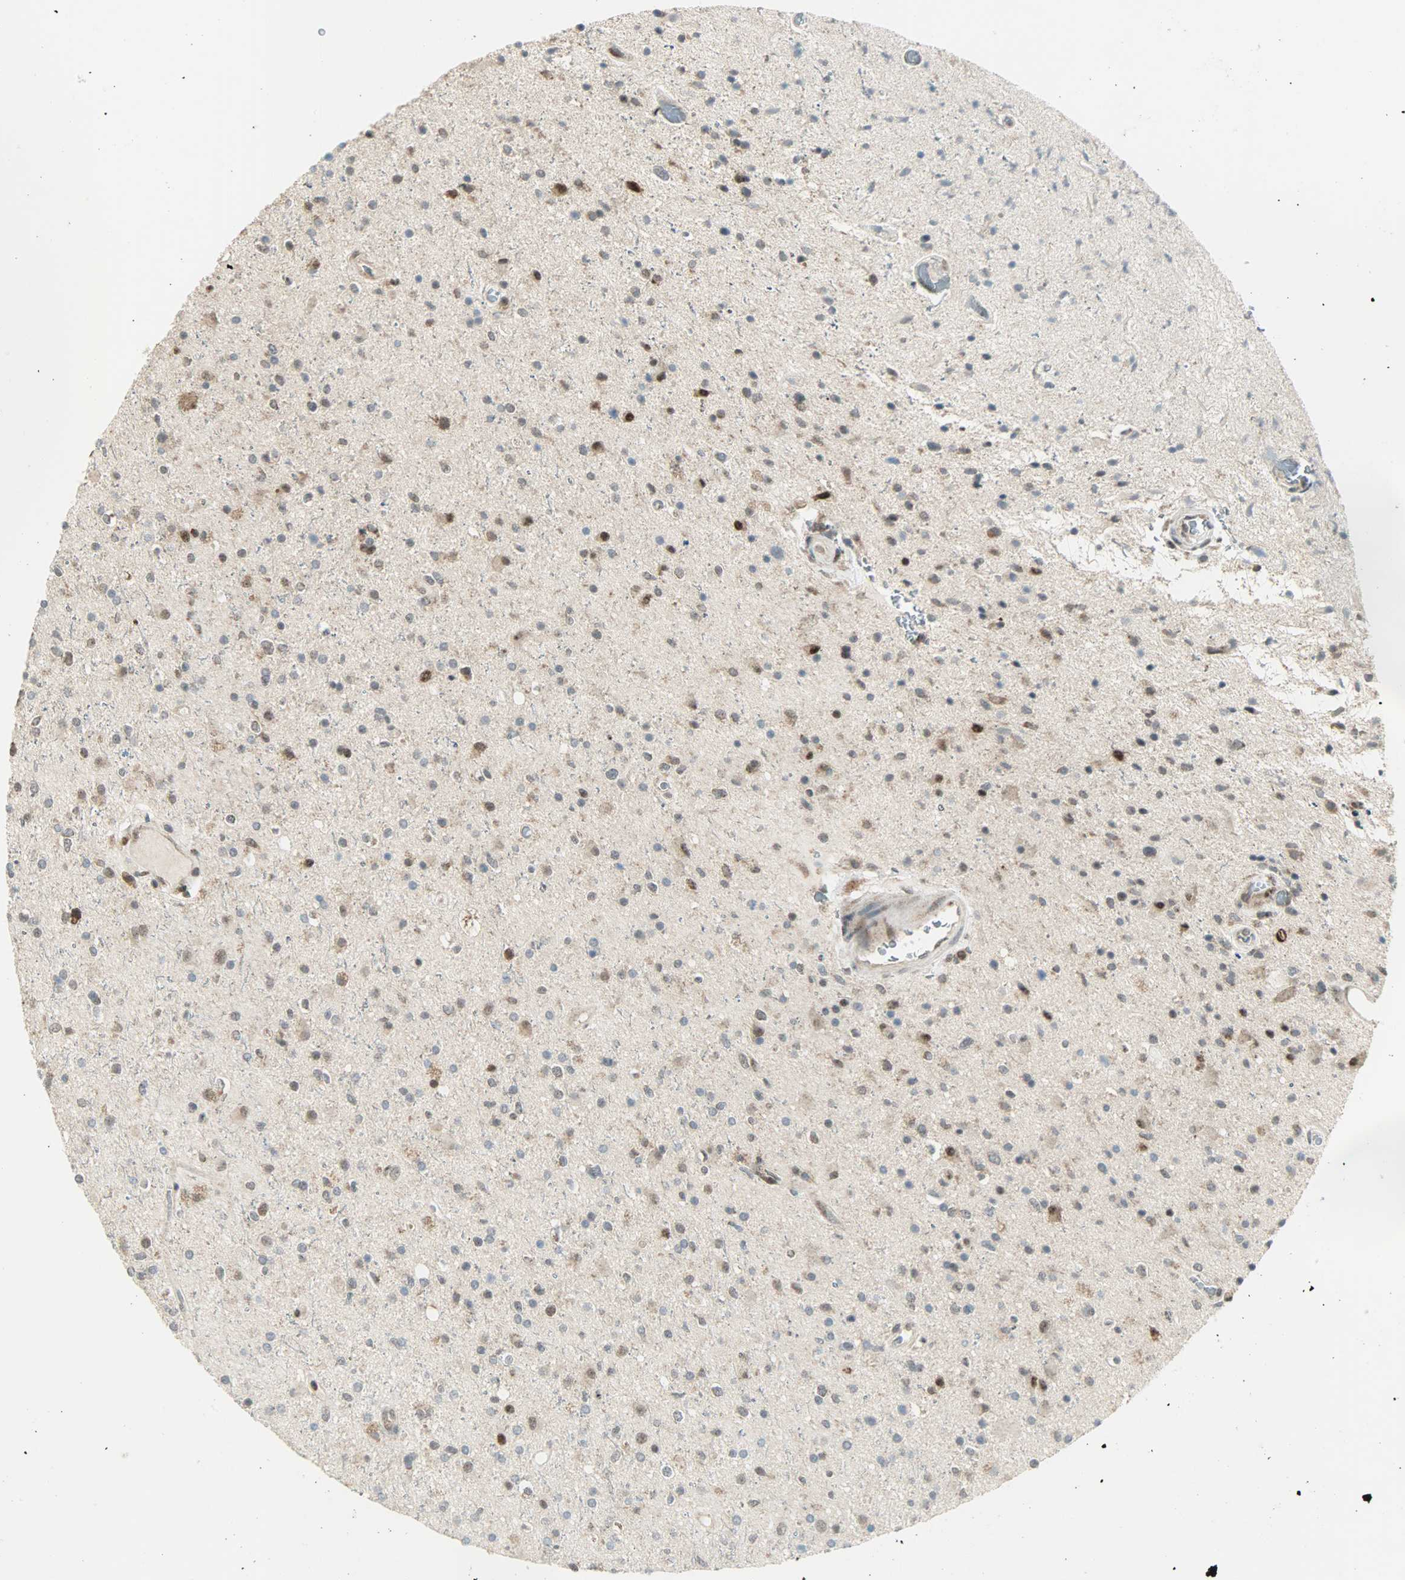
{"staining": {"intensity": "weak", "quantity": "<25%", "location": "nuclear"}, "tissue": "glioma", "cell_type": "Tumor cells", "image_type": "cancer", "snomed": [{"axis": "morphology", "description": "Glioma, malignant, High grade"}, {"axis": "topography", "description": "Brain"}], "caption": "This is a micrograph of IHC staining of malignant glioma (high-grade), which shows no staining in tumor cells. Brightfield microscopy of IHC stained with DAB (brown) and hematoxylin (blue), captured at high magnification.", "gene": "IL15", "patient": {"sex": "male", "age": 33}}